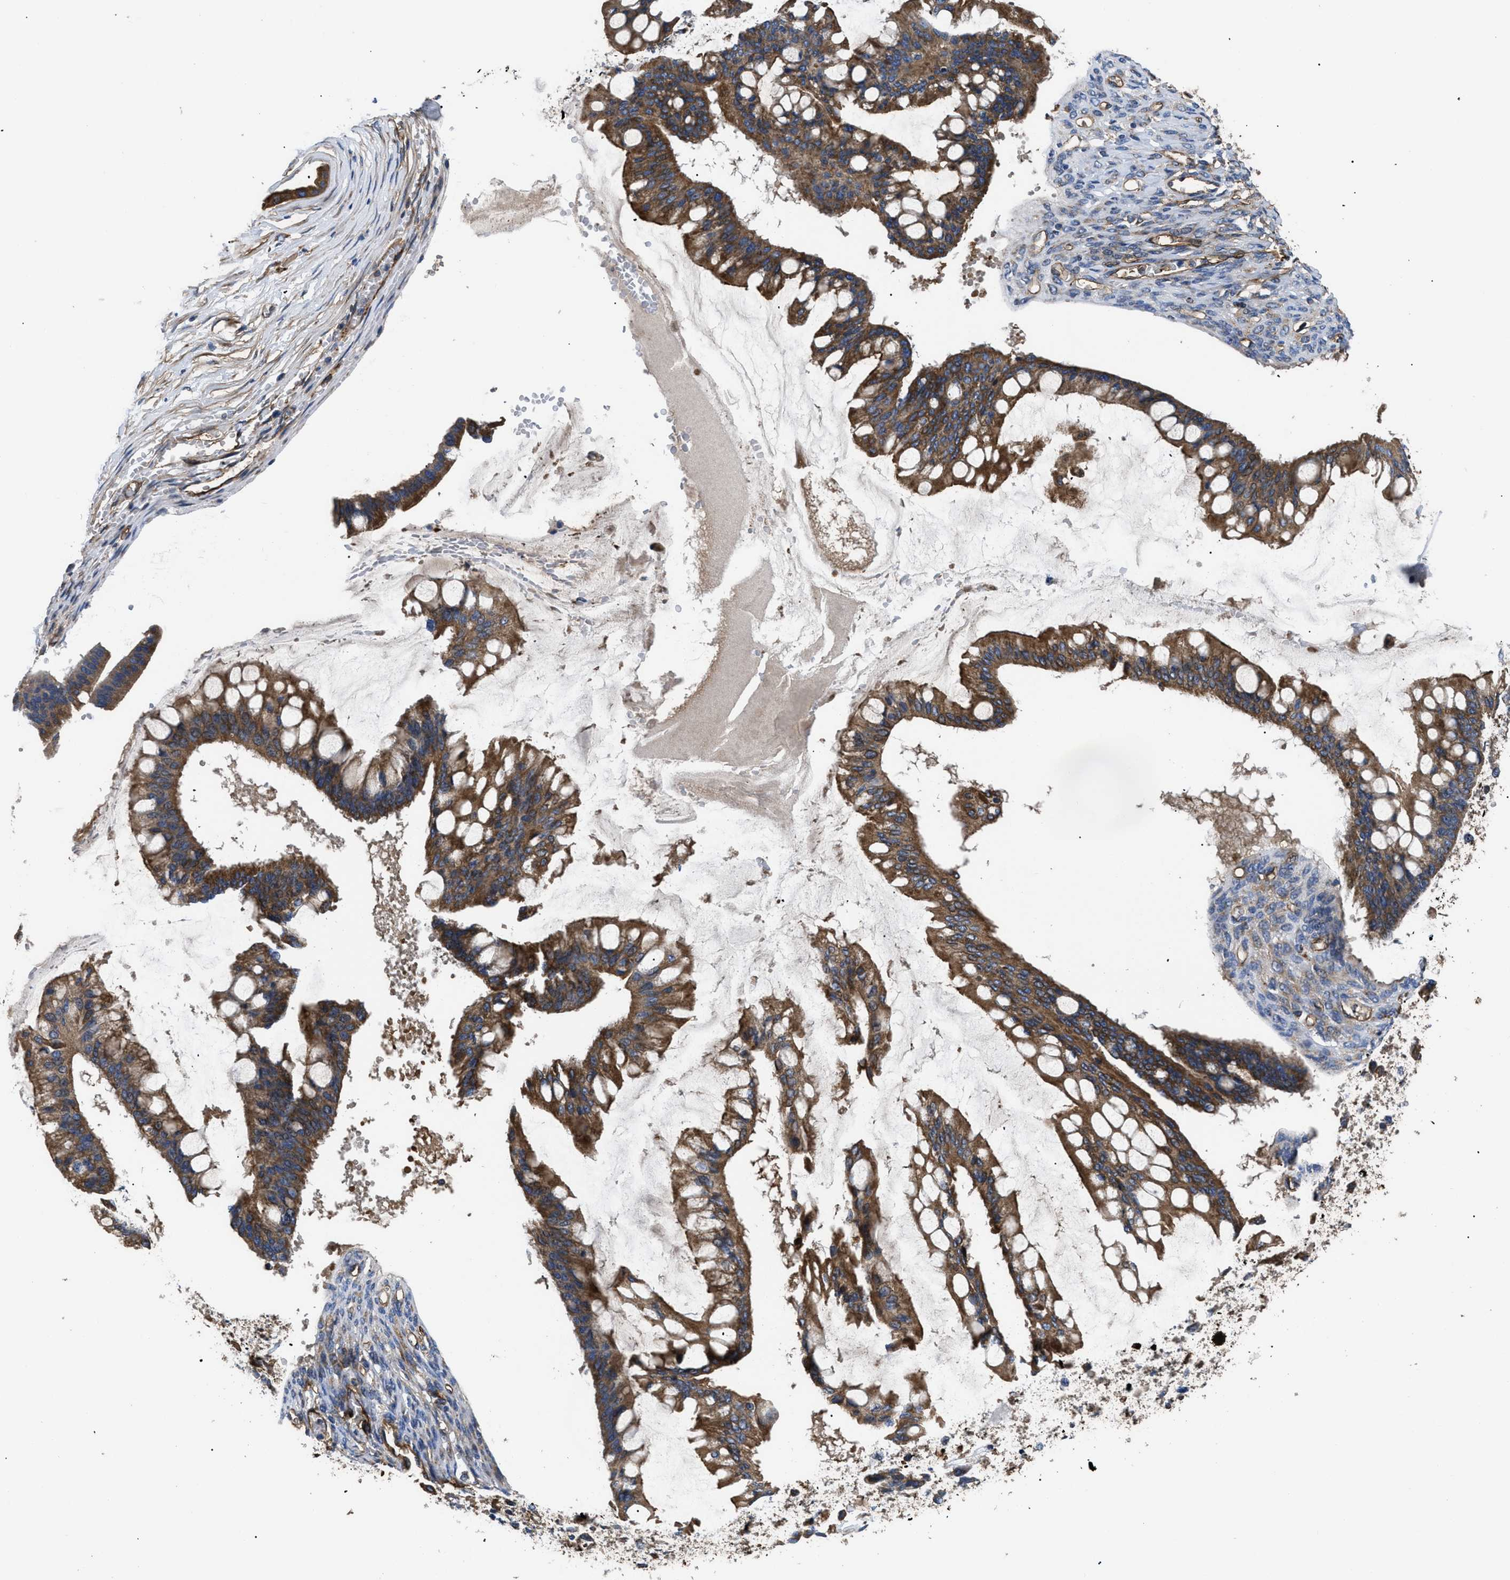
{"staining": {"intensity": "strong", "quantity": ">75%", "location": "cytoplasmic/membranous"}, "tissue": "ovarian cancer", "cell_type": "Tumor cells", "image_type": "cancer", "snomed": [{"axis": "morphology", "description": "Cystadenocarcinoma, mucinous, NOS"}, {"axis": "topography", "description": "Ovary"}], "caption": "Ovarian cancer (mucinous cystadenocarcinoma) stained for a protein displays strong cytoplasmic/membranous positivity in tumor cells.", "gene": "NT5E", "patient": {"sex": "female", "age": 73}}